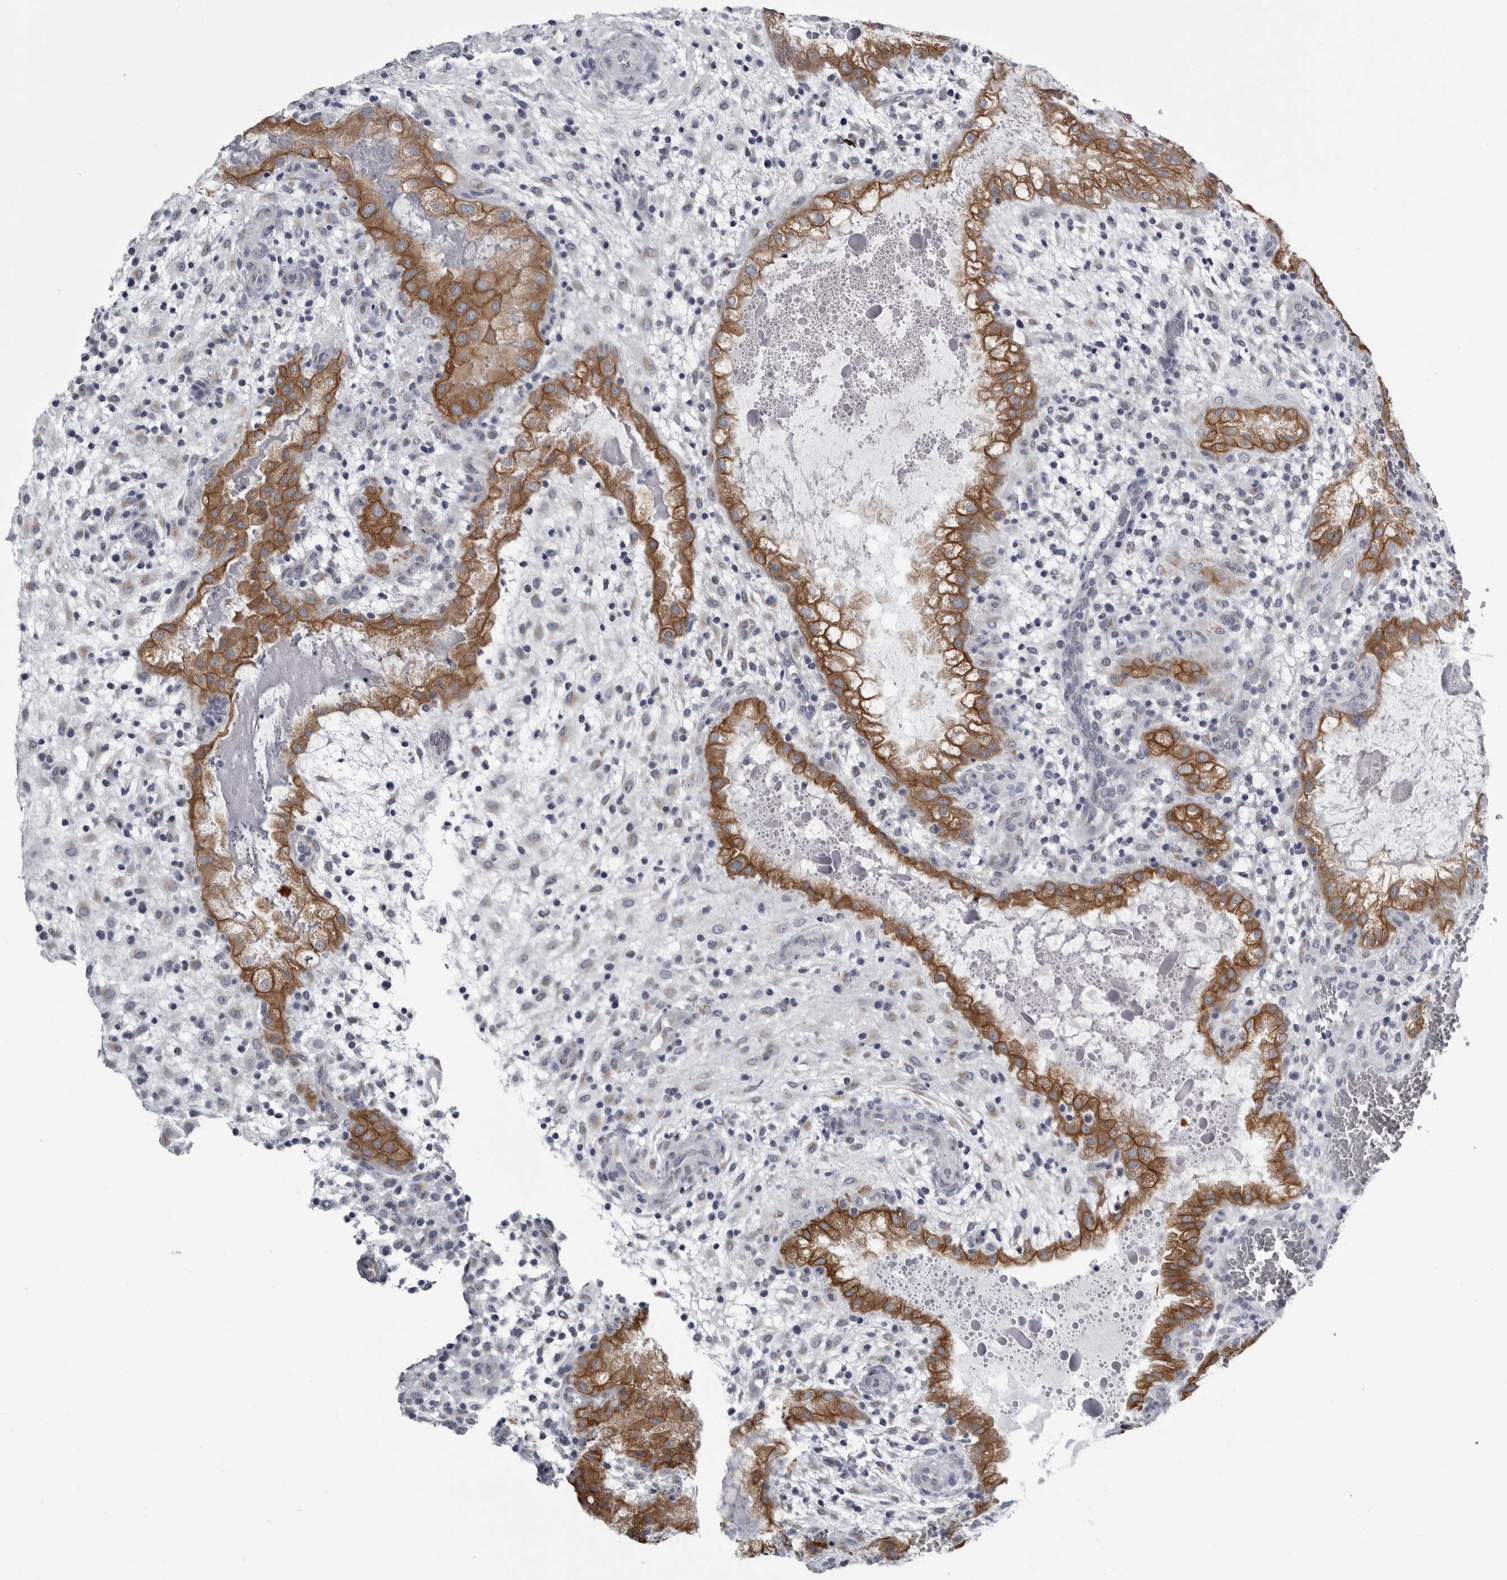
{"staining": {"intensity": "moderate", "quantity": ">75%", "location": "cytoplasmic/membranous"}, "tissue": "placenta", "cell_type": "Decidual cells", "image_type": "normal", "snomed": [{"axis": "morphology", "description": "Normal tissue, NOS"}, {"axis": "topography", "description": "Placenta"}], "caption": "Approximately >75% of decidual cells in benign placenta display moderate cytoplasmic/membranous protein staining as visualized by brown immunohistochemical staining.", "gene": "MYOC", "patient": {"sex": "female", "age": 35}}